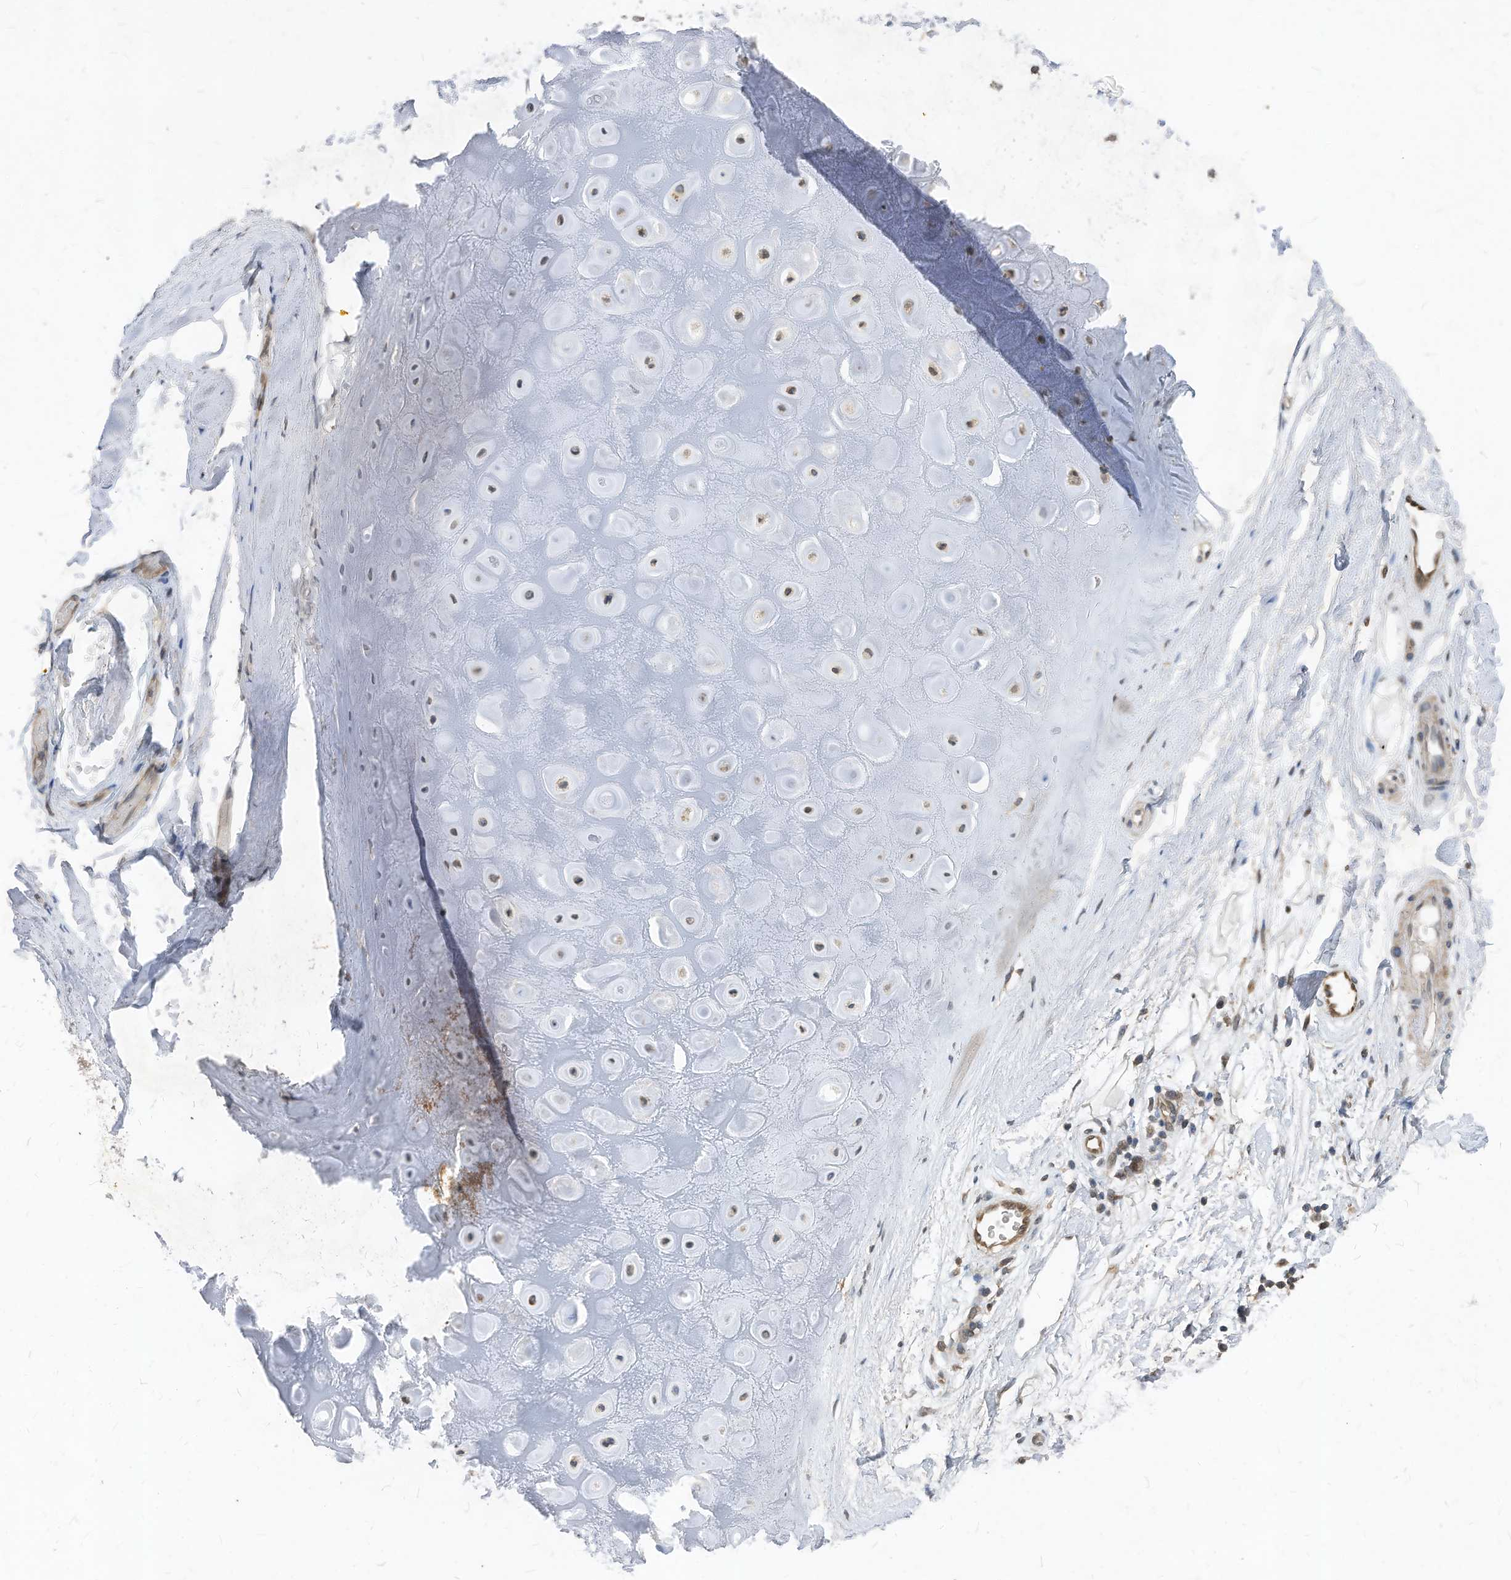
{"staining": {"intensity": "moderate", "quantity": ">75%", "location": "cytoplasmic/membranous"}, "tissue": "adipose tissue", "cell_type": "Adipocytes", "image_type": "normal", "snomed": [{"axis": "morphology", "description": "Normal tissue, NOS"}, {"axis": "morphology", "description": "Basal cell carcinoma"}, {"axis": "topography", "description": "Skin"}], "caption": "DAB (3,3'-diaminobenzidine) immunohistochemical staining of benign human adipose tissue reveals moderate cytoplasmic/membranous protein positivity in approximately >75% of adipocytes.", "gene": "KPNB1", "patient": {"sex": "female", "age": 89}}